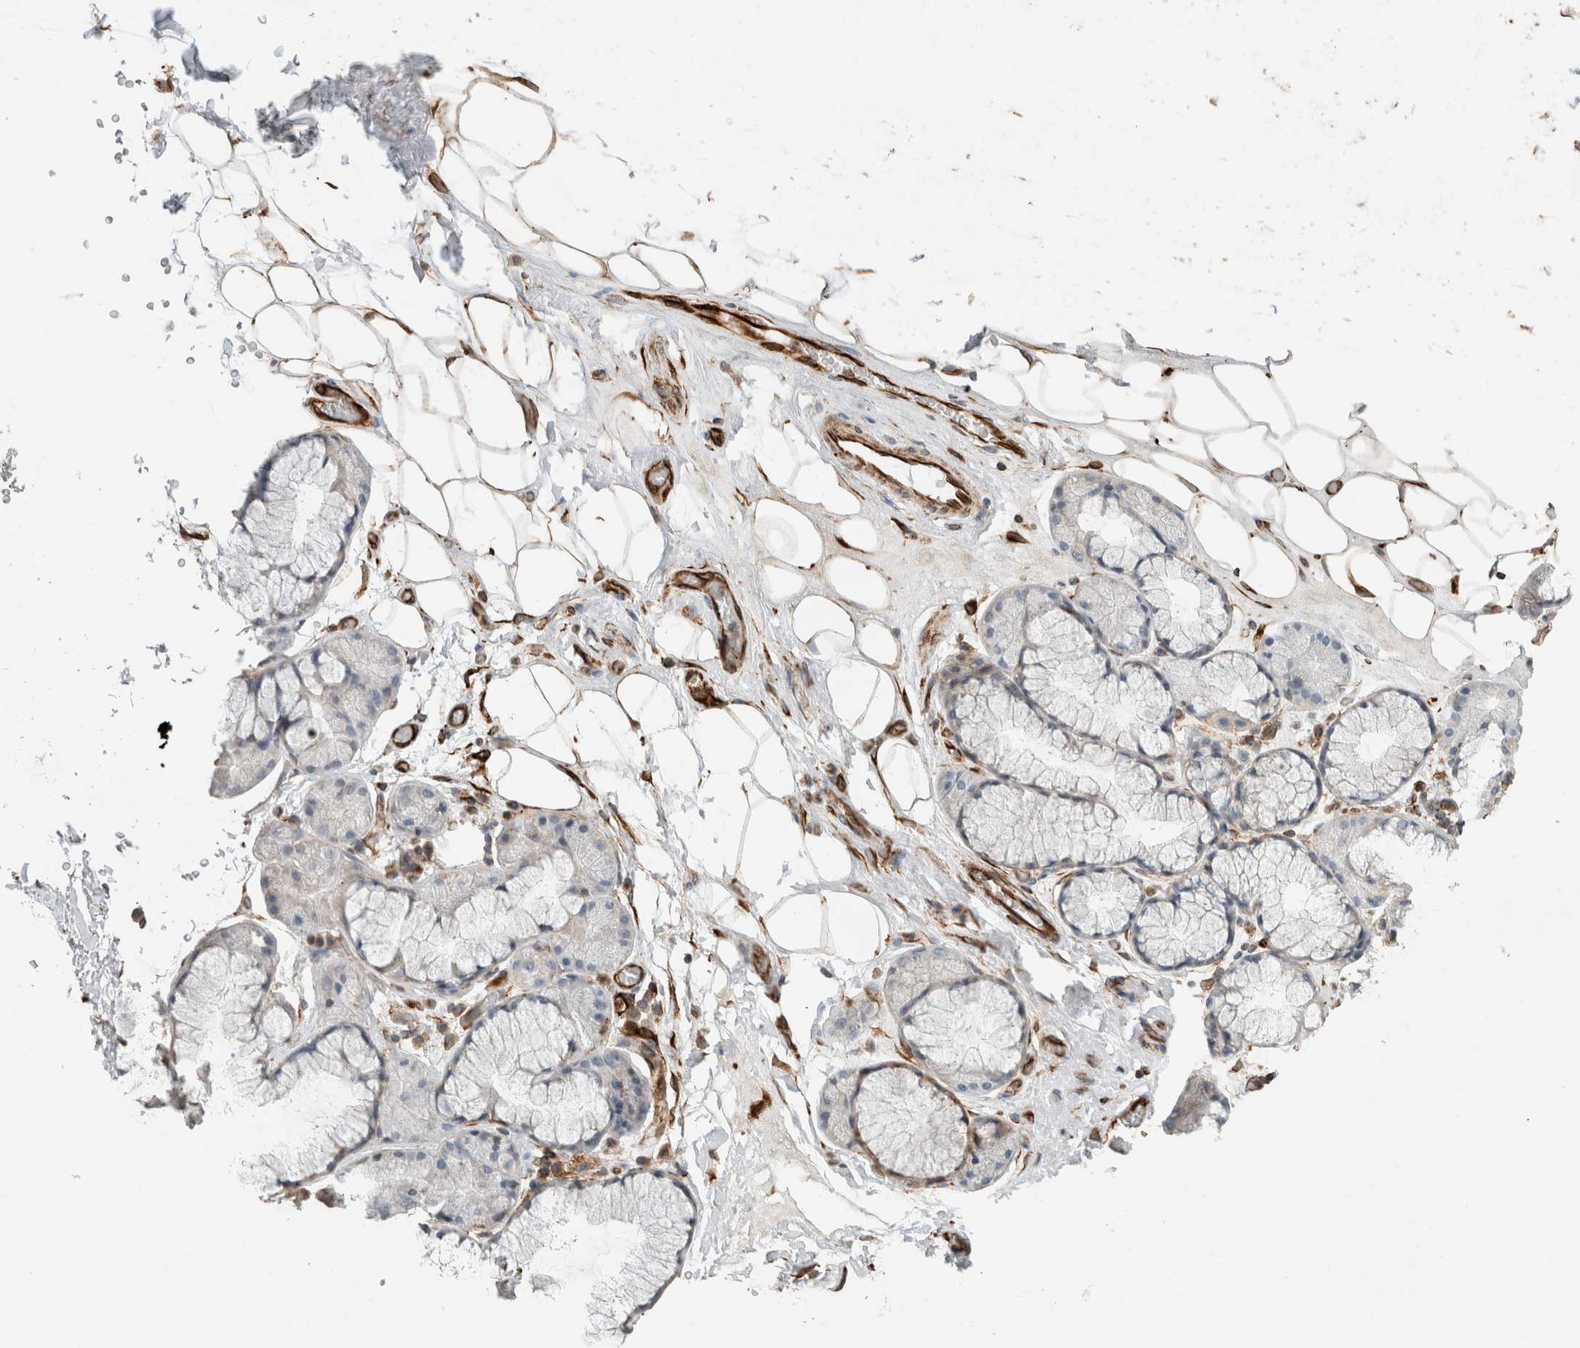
{"staining": {"intensity": "moderate", "quantity": "25%-75%", "location": "cytoplasmic/membranous"}, "tissue": "adipose tissue", "cell_type": "Adipocytes", "image_type": "normal", "snomed": [{"axis": "morphology", "description": "Normal tissue, NOS"}, {"axis": "topography", "description": "Cartilage tissue"}], "caption": "Immunohistochemistry (IHC) image of unremarkable human adipose tissue stained for a protein (brown), which demonstrates medium levels of moderate cytoplasmic/membranous staining in about 25%-75% of adipocytes.", "gene": "LY86", "patient": {"sex": "female", "age": 63}}